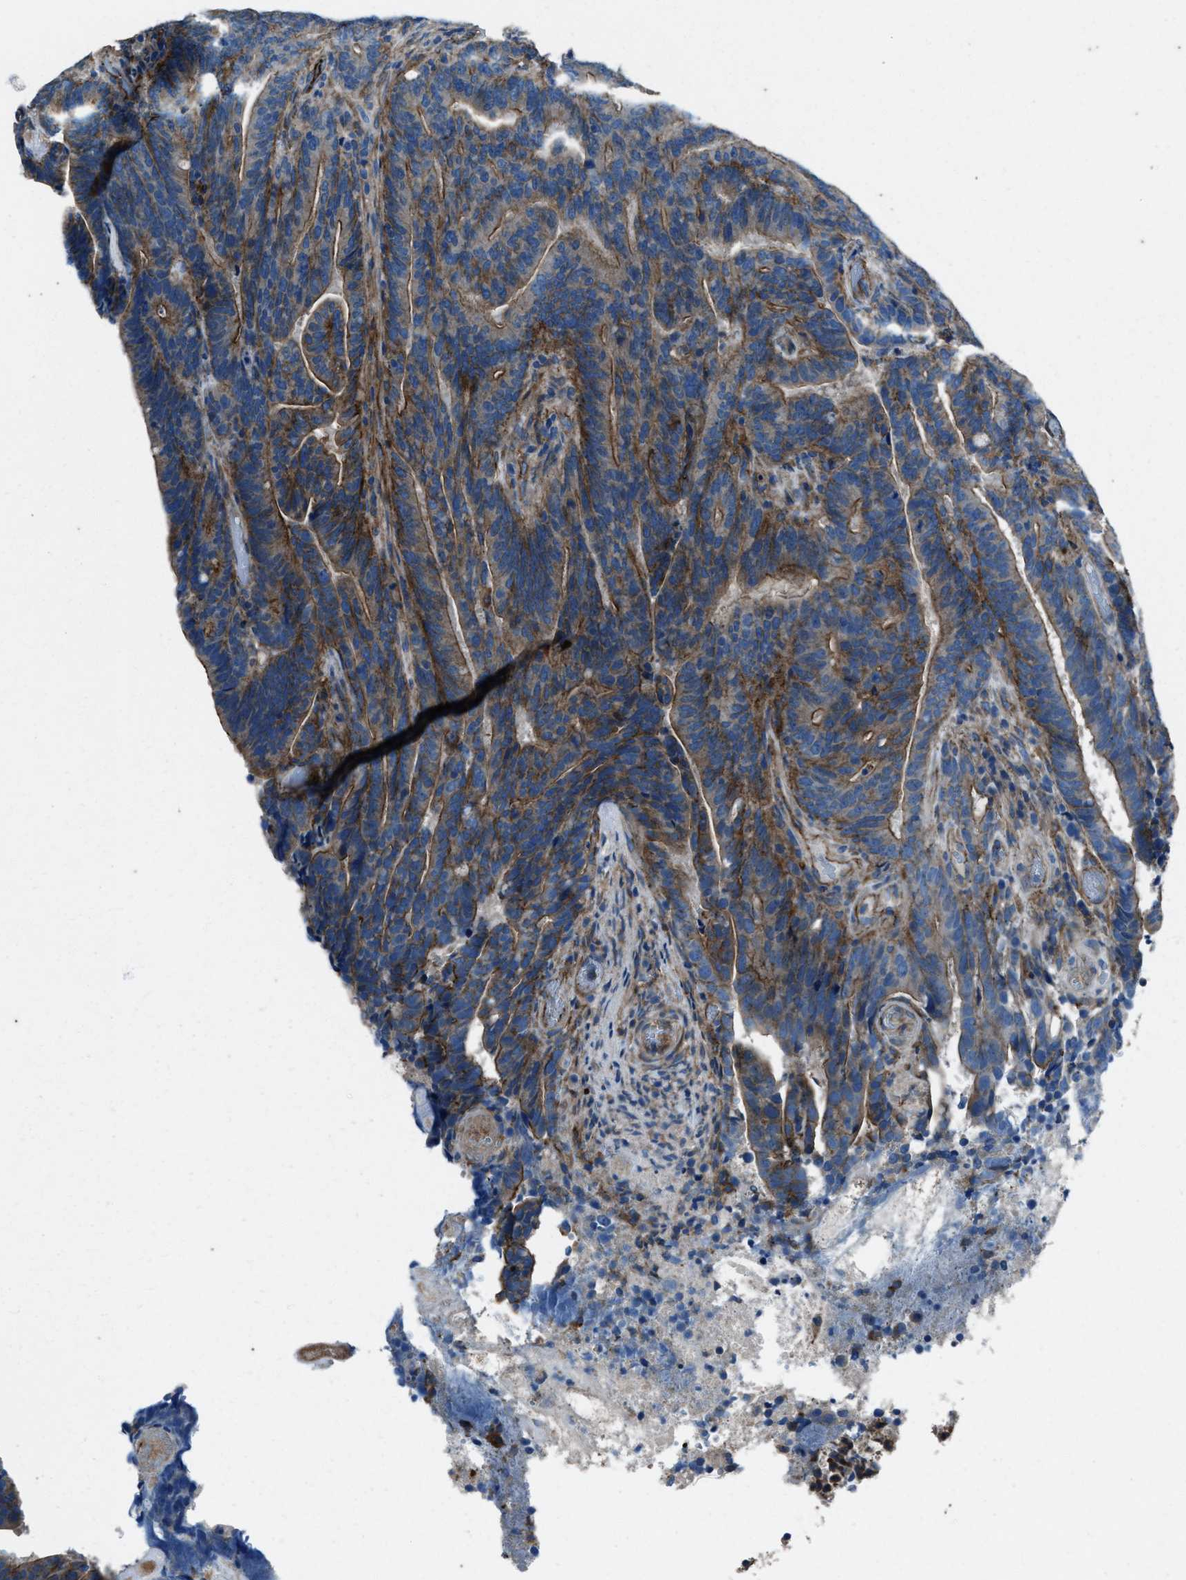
{"staining": {"intensity": "moderate", "quantity": ">75%", "location": "cytoplasmic/membranous"}, "tissue": "colorectal cancer", "cell_type": "Tumor cells", "image_type": "cancer", "snomed": [{"axis": "morphology", "description": "Adenocarcinoma, NOS"}, {"axis": "topography", "description": "Colon"}], "caption": "This histopathology image shows immunohistochemistry staining of human colorectal cancer (adenocarcinoma), with medium moderate cytoplasmic/membranous expression in about >75% of tumor cells.", "gene": "SVIL", "patient": {"sex": "female", "age": 66}}